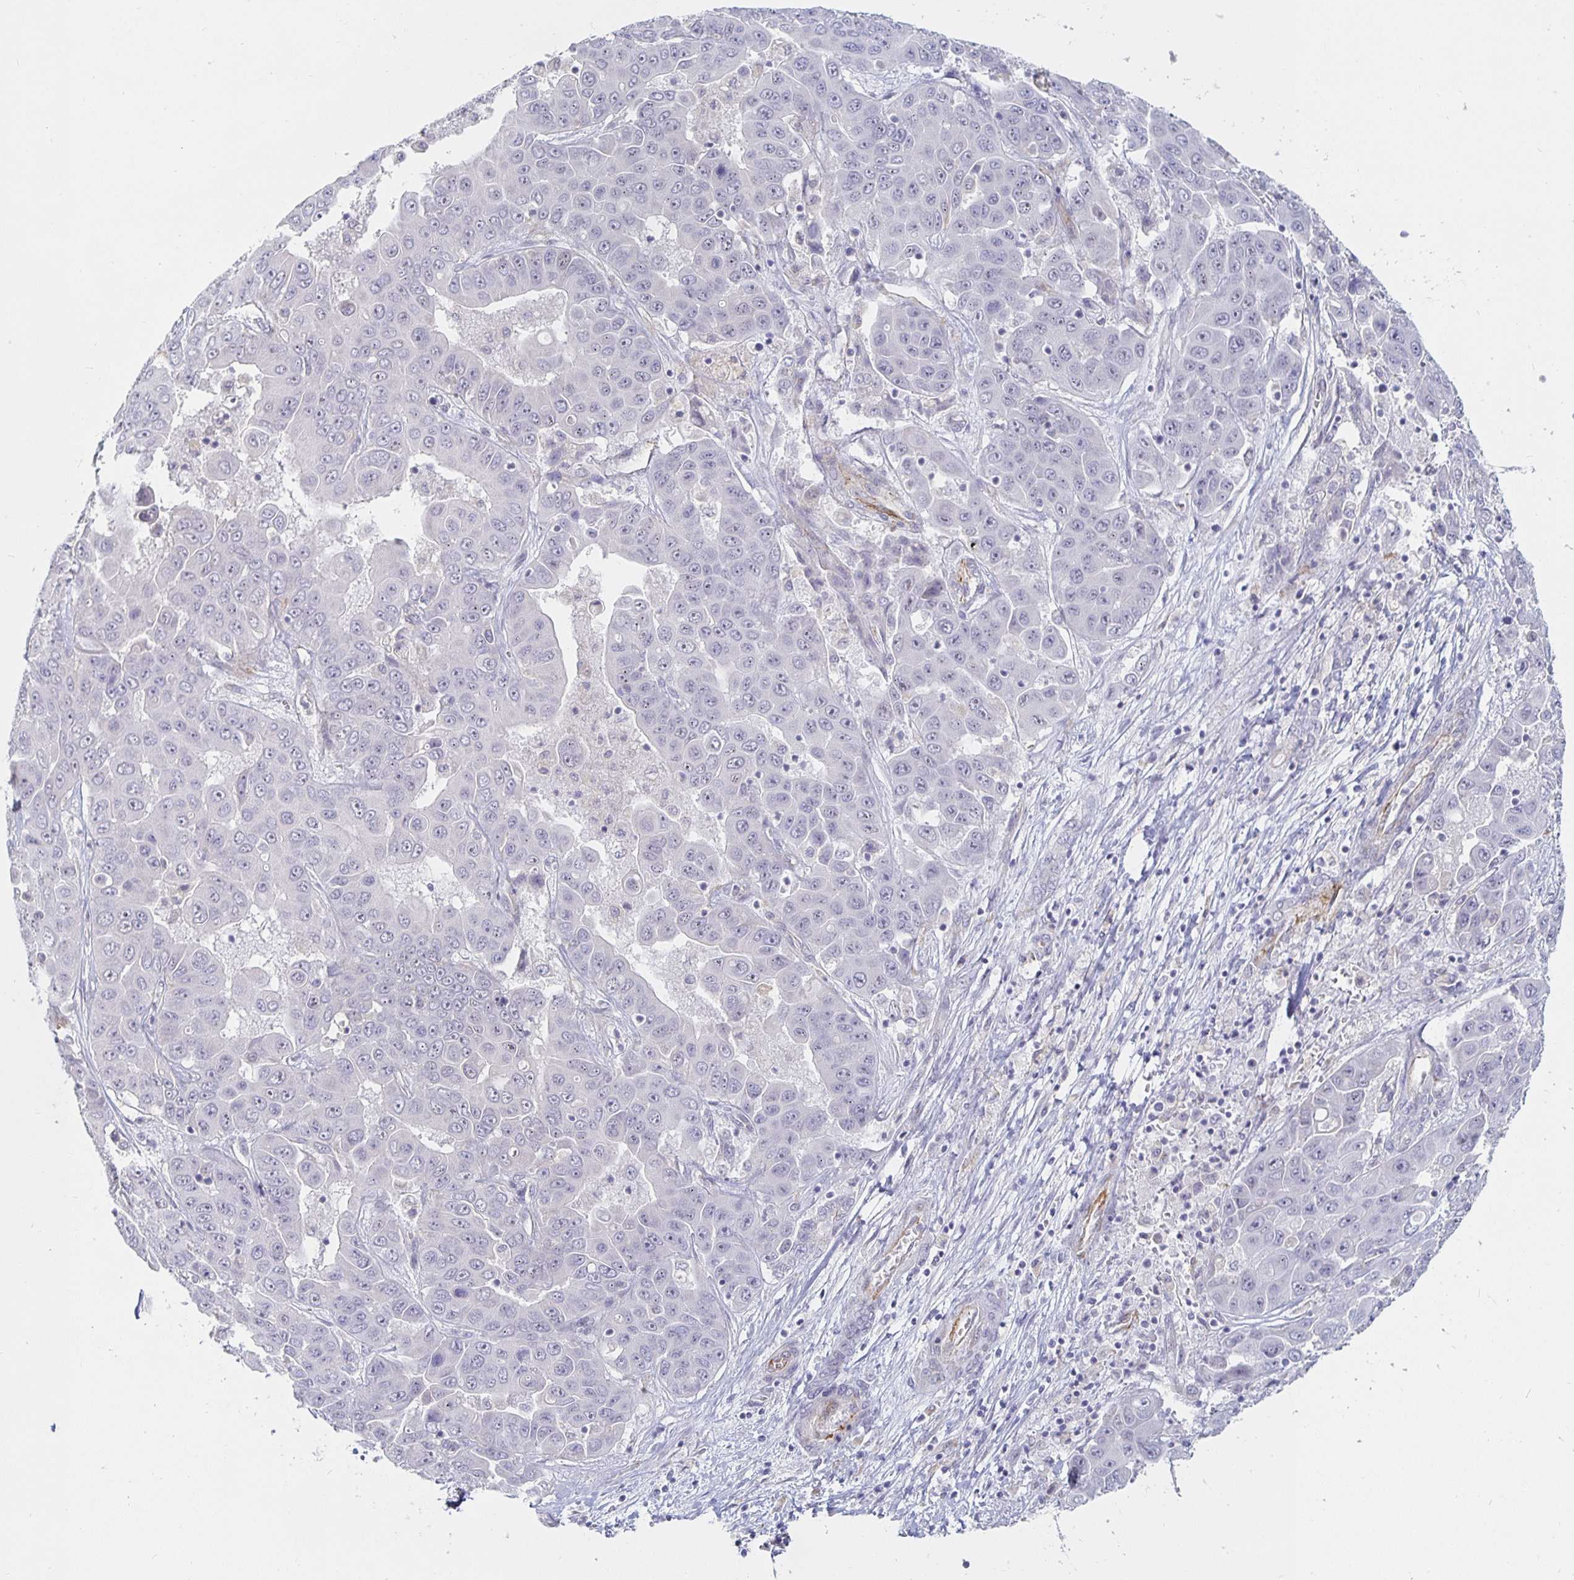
{"staining": {"intensity": "negative", "quantity": "none", "location": "none"}, "tissue": "liver cancer", "cell_type": "Tumor cells", "image_type": "cancer", "snomed": [{"axis": "morphology", "description": "Cholangiocarcinoma"}, {"axis": "topography", "description": "Liver"}], "caption": "IHC of human liver cancer (cholangiocarcinoma) exhibits no expression in tumor cells.", "gene": "S100G", "patient": {"sex": "female", "age": 52}}